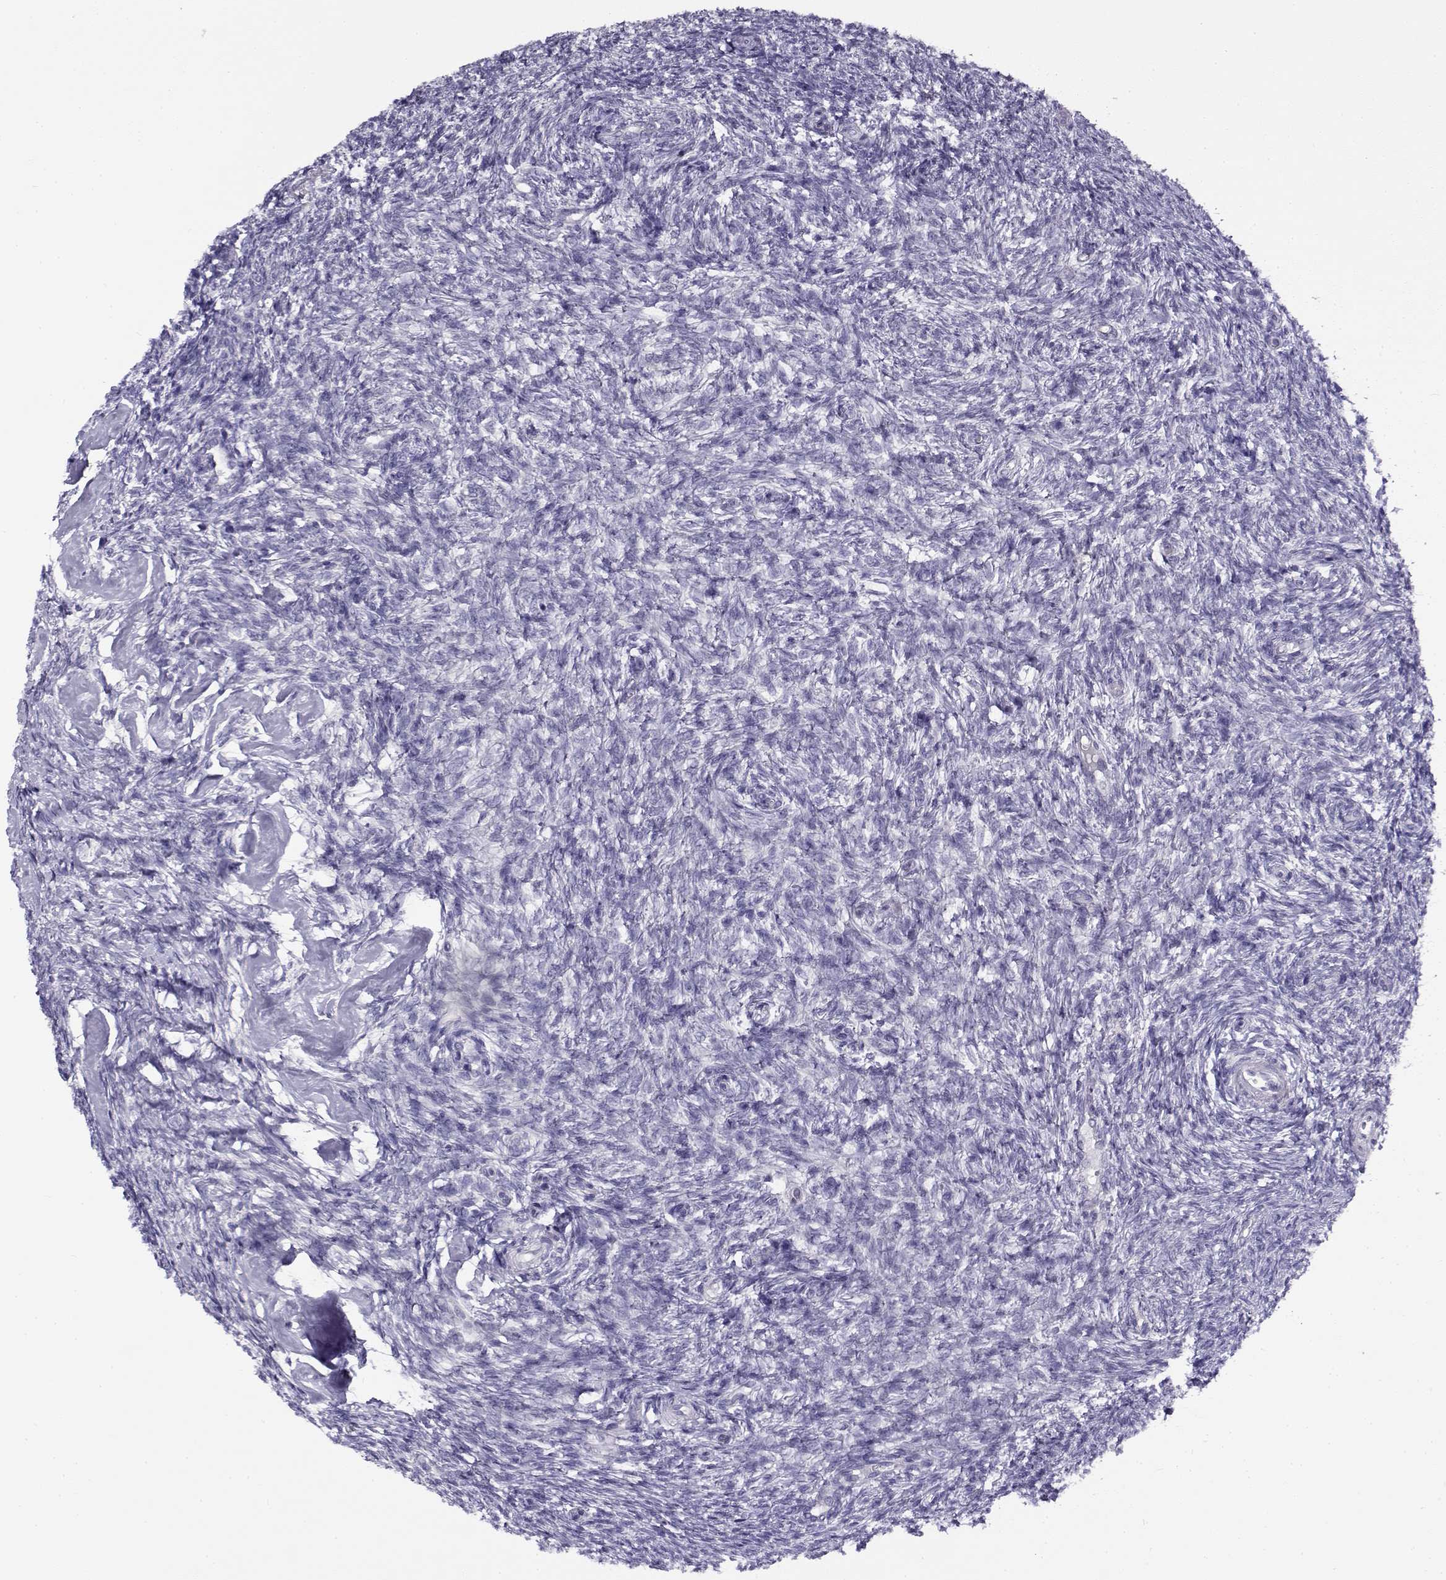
{"staining": {"intensity": "negative", "quantity": "none", "location": "none"}, "tissue": "ovary", "cell_type": "Follicle cells", "image_type": "normal", "snomed": [{"axis": "morphology", "description": "Normal tissue, NOS"}, {"axis": "topography", "description": "Ovary"}], "caption": "An image of ovary stained for a protein exhibits no brown staining in follicle cells. The staining was performed using DAB to visualize the protein expression in brown, while the nuclei were stained in blue with hematoxylin (Magnification: 20x).", "gene": "FEZF1", "patient": {"sex": "female", "age": 43}}